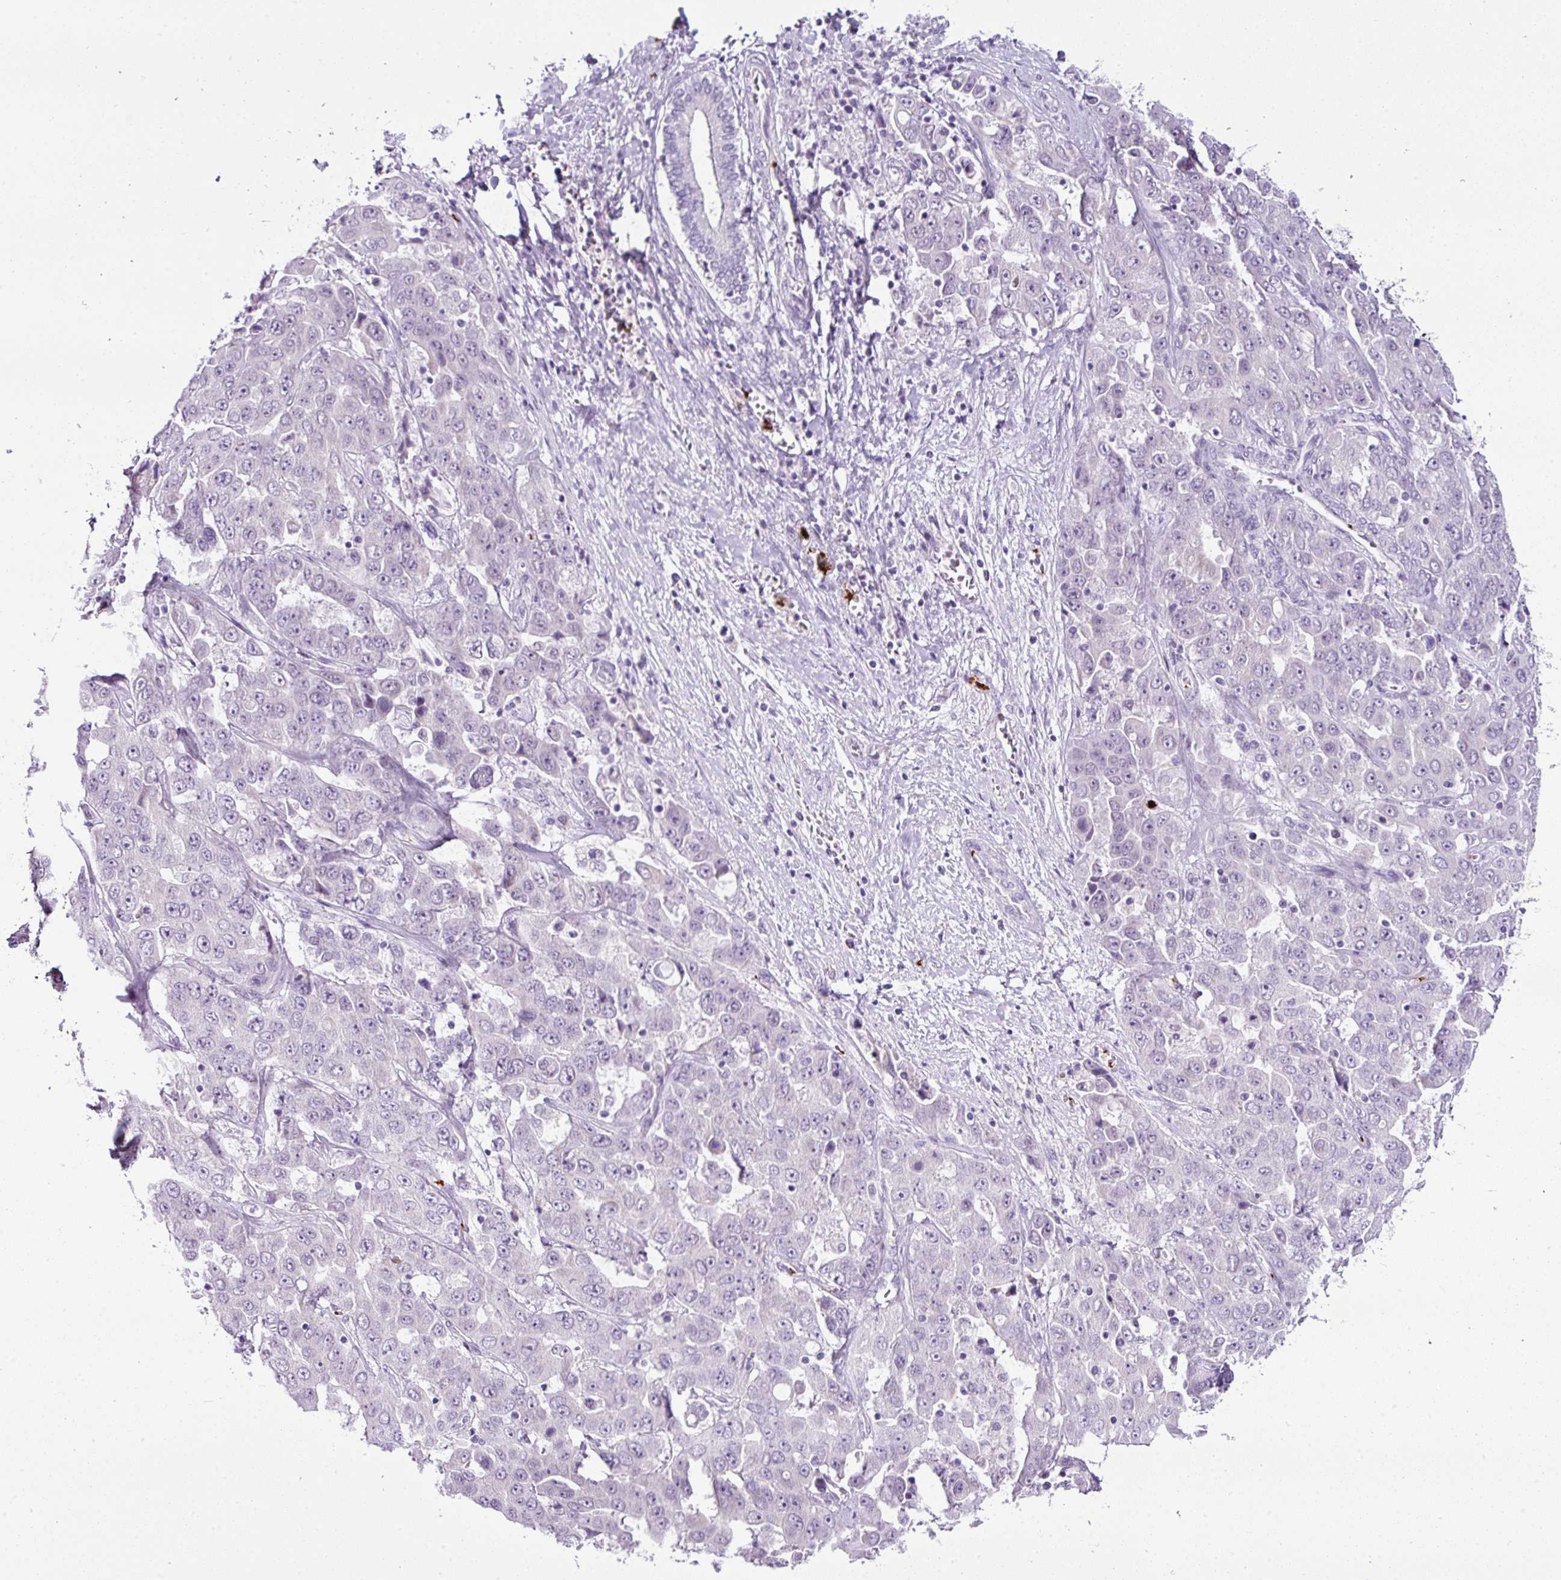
{"staining": {"intensity": "negative", "quantity": "none", "location": "none"}, "tissue": "liver cancer", "cell_type": "Tumor cells", "image_type": "cancer", "snomed": [{"axis": "morphology", "description": "Cholangiocarcinoma"}, {"axis": "topography", "description": "Liver"}], "caption": "Immunohistochemistry (IHC) image of human liver cancer stained for a protein (brown), which exhibits no expression in tumor cells.", "gene": "CMTM5", "patient": {"sex": "female", "age": 52}}